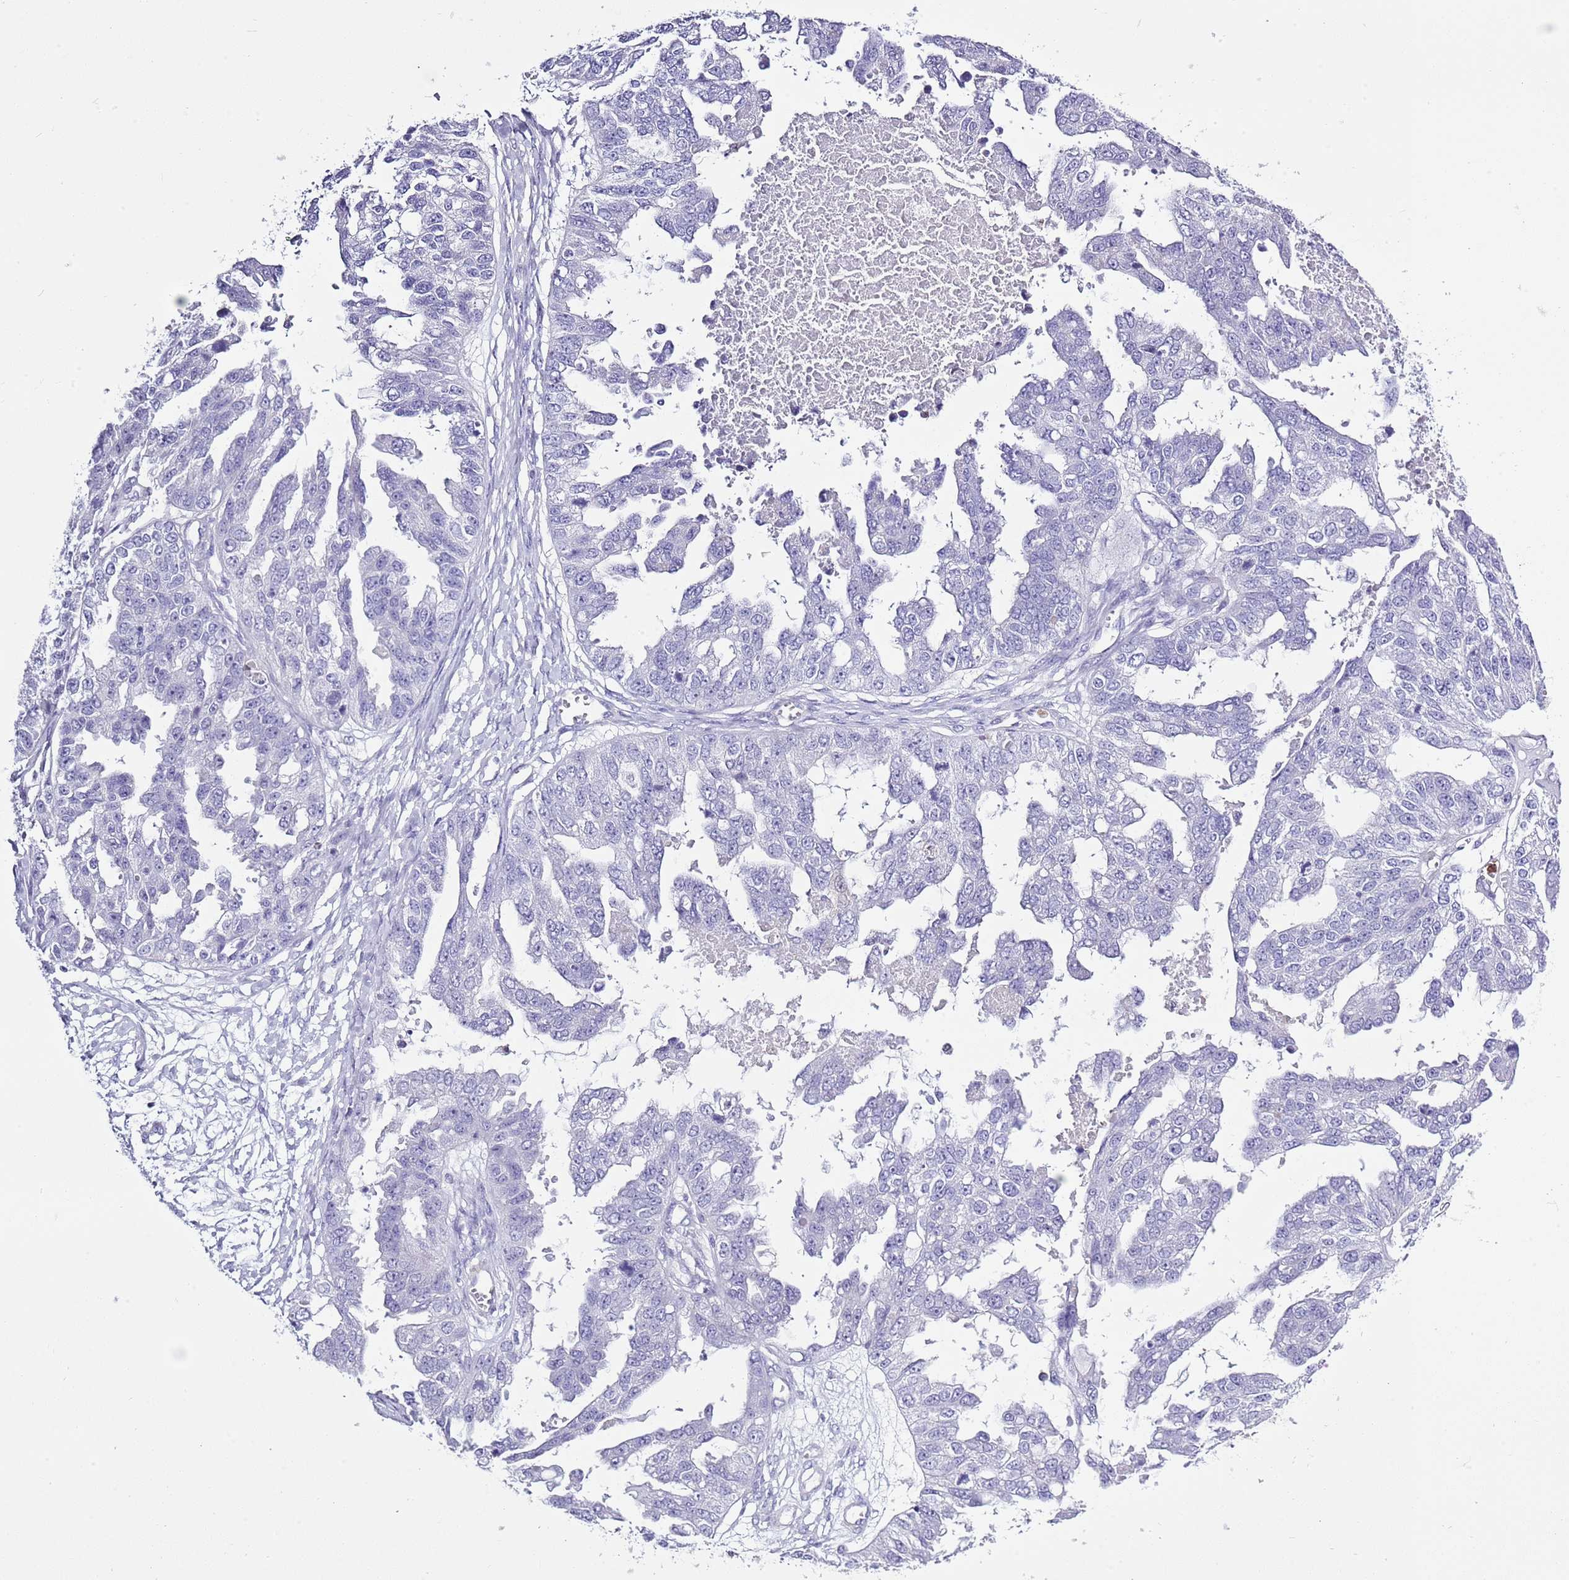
{"staining": {"intensity": "negative", "quantity": "none", "location": "none"}, "tissue": "ovarian cancer", "cell_type": "Tumor cells", "image_type": "cancer", "snomed": [{"axis": "morphology", "description": "Cystadenocarcinoma, serous, NOS"}, {"axis": "topography", "description": "Ovary"}], "caption": "DAB immunohistochemical staining of human ovarian serous cystadenocarcinoma demonstrates no significant staining in tumor cells. Nuclei are stained in blue.", "gene": "ZFP2", "patient": {"sex": "female", "age": 58}}